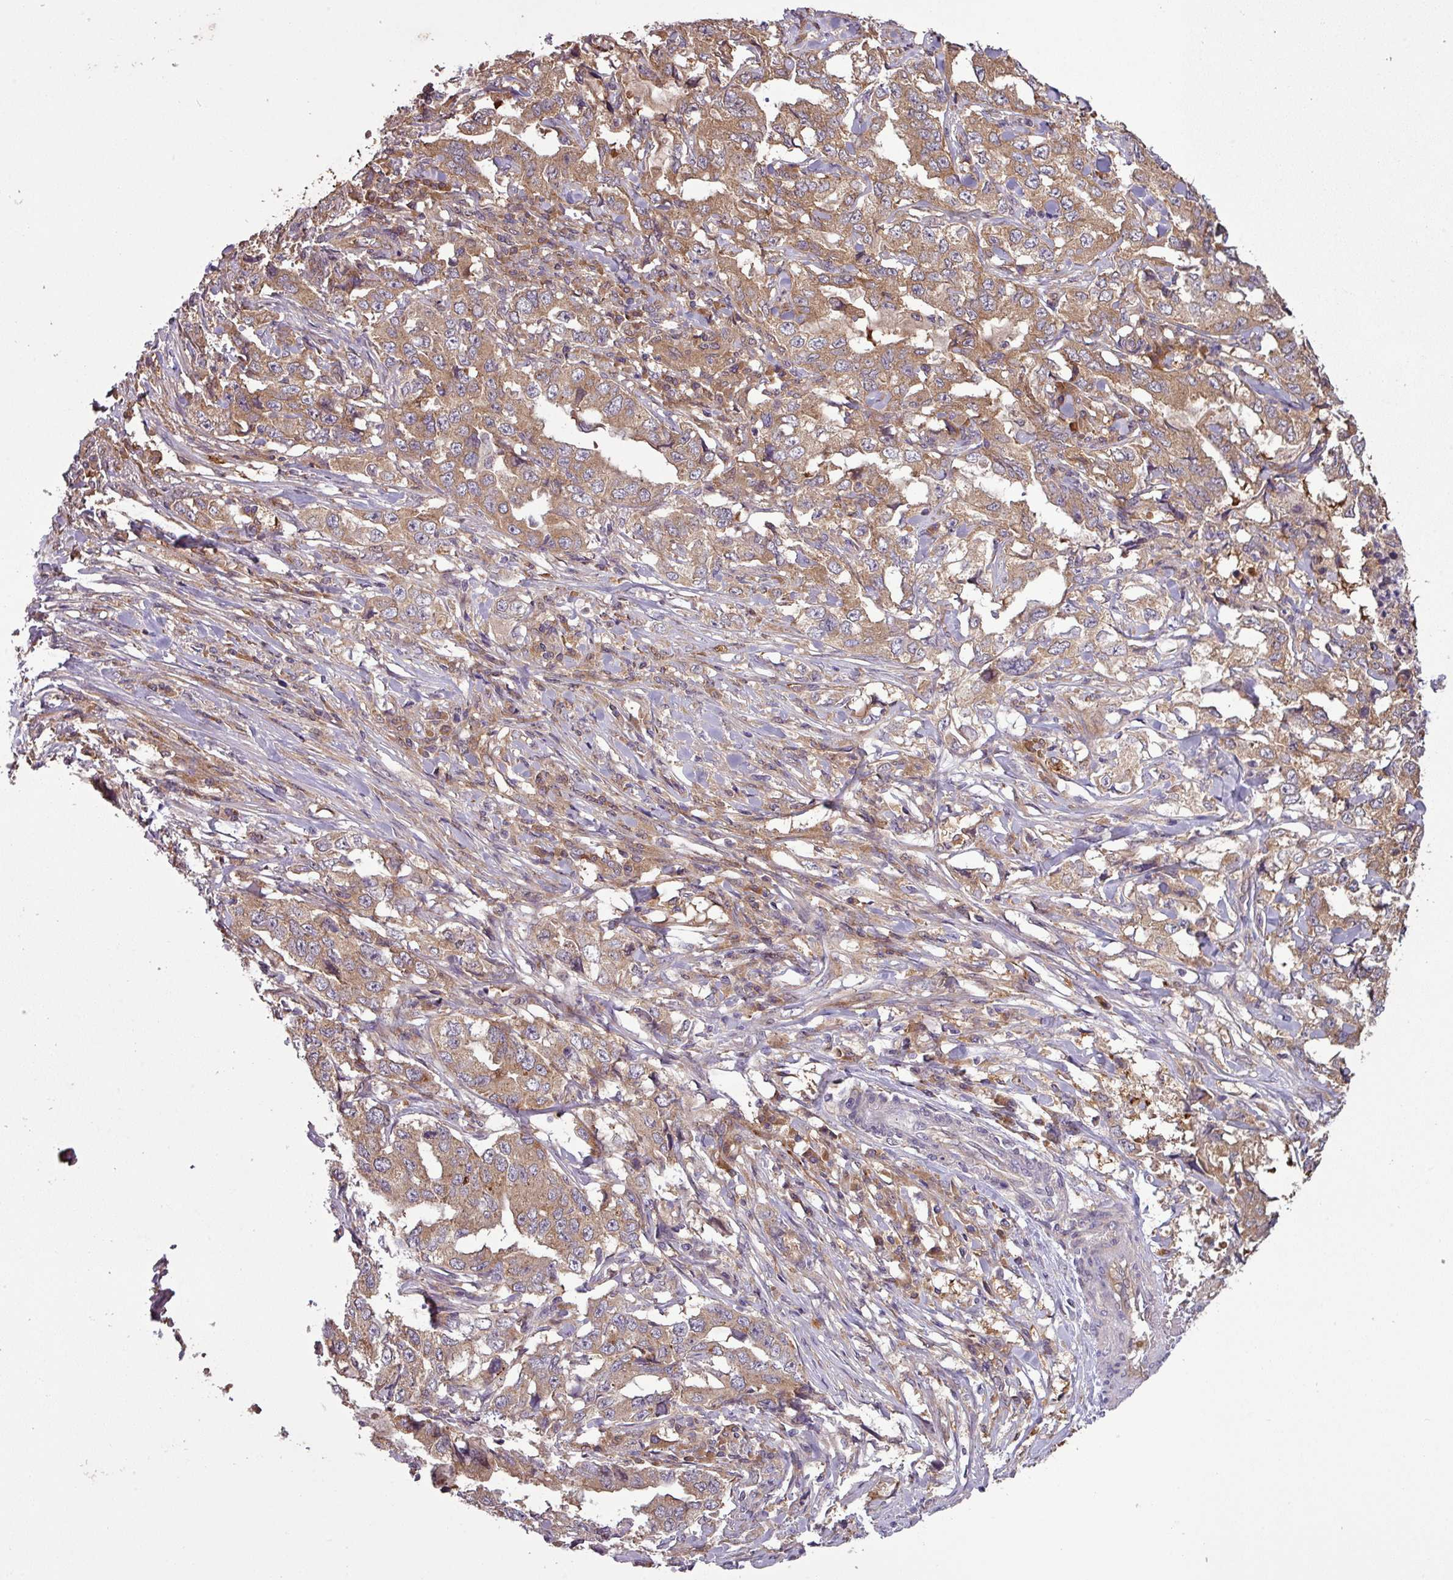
{"staining": {"intensity": "moderate", "quantity": ">75%", "location": "cytoplasmic/membranous"}, "tissue": "lung cancer", "cell_type": "Tumor cells", "image_type": "cancer", "snomed": [{"axis": "morphology", "description": "Adenocarcinoma, NOS"}, {"axis": "topography", "description": "Lung"}], "caption": "A brown stain shows moderate cytoplasmic/membranous expression of a protein in human adenocarcinoma (lung) tumor cells. (DAB (3,3'-diaminobenzidine) IHC with brightfield microscopy, high magnification).", "gene": "SIRPB2", "patient": {"sex": "female", "age": 51}}